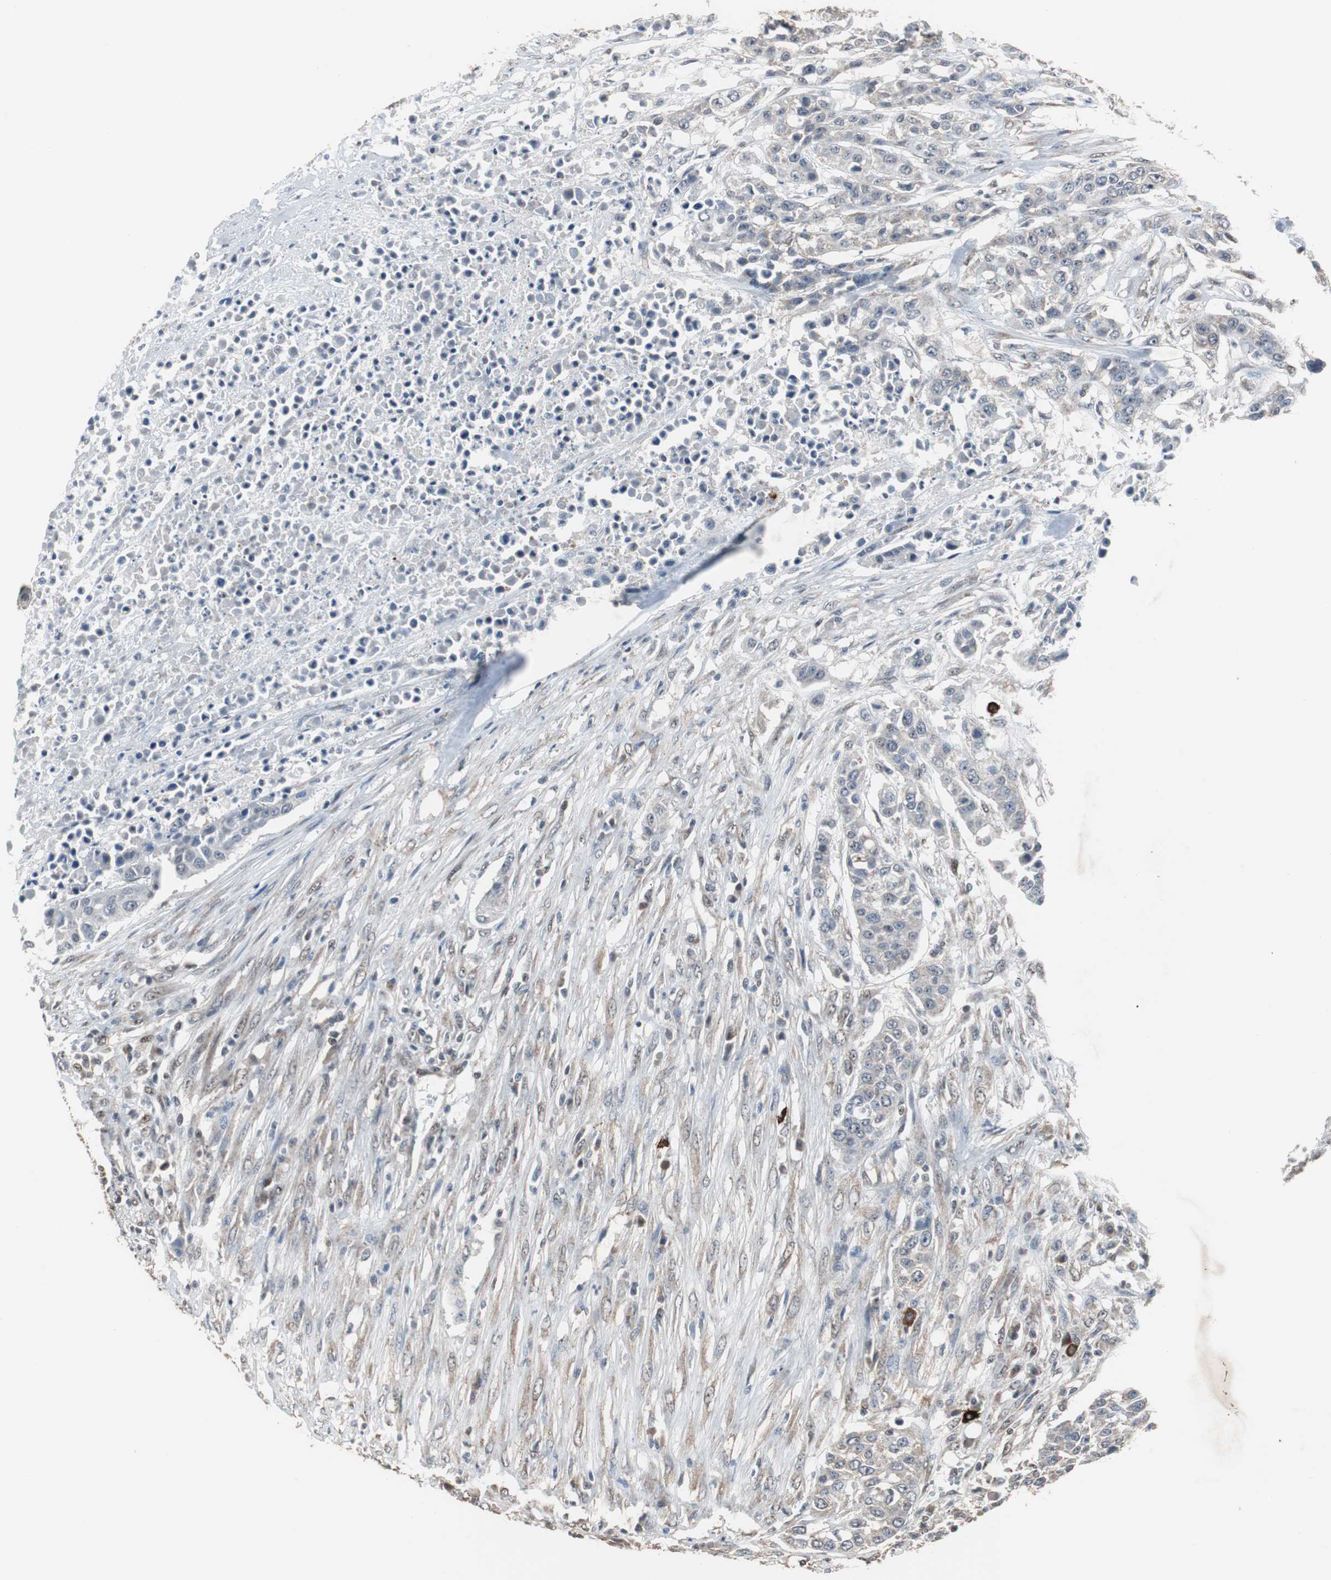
{"staining": {"intensity": "negative", "quantity": "none", "location": "none"}, "tissue": "urothelial cancer", "cell_type": "Tumor cells", "image_type": "cancer", "snomed": [{"axis": "morphology", "description": "Urothelial carcinoma, High grade"}, {"axis": "topography", "description": "Urinary bladder"}], "caption": "A micrograph of urothelial carcinoma (high-grade) stained for a protein demonstrates no brown staining in tumor cells.", "gene": "ZHX2", "patient": {"sex": "male", "age": 74}}